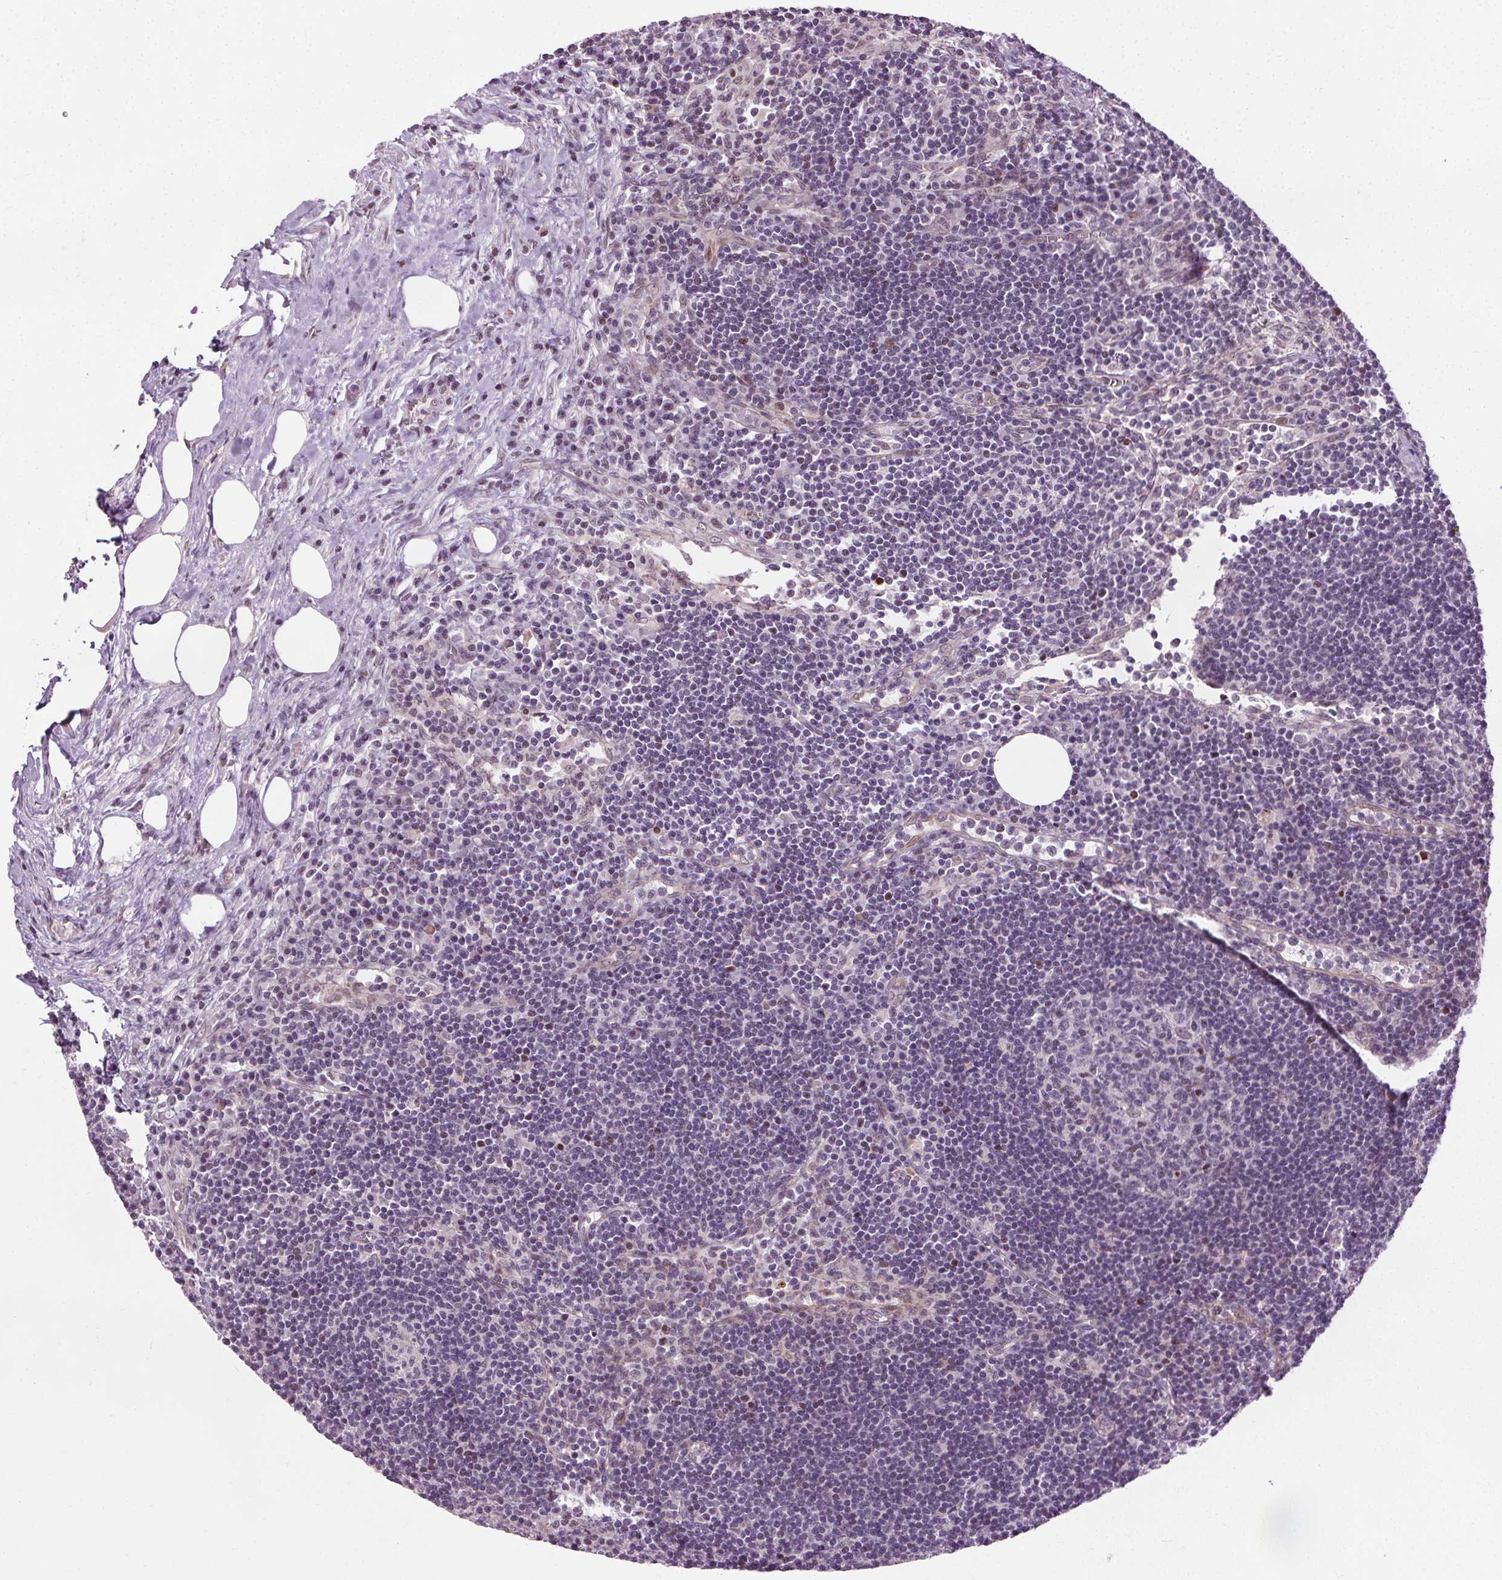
{"staining": {"intensity": "negative", "quantity": "none", "location": "none"}, "tissue": "lymph node", "cell_type": "Germinal center cells", "image_type": "normal", "snomed": [{"axis": "morphology", "description": "Normal tissue, NOS"}, {"axis": "topography", "description": "Lymph node"}], "caption": "DAB (3,3'-diaminobenzidine) immunohistochemical staining of benign lymph node reveals no significant staining in germinal center cells.", "gene": "CEBPA", "patient": {"sex": "male", "age": 67}}